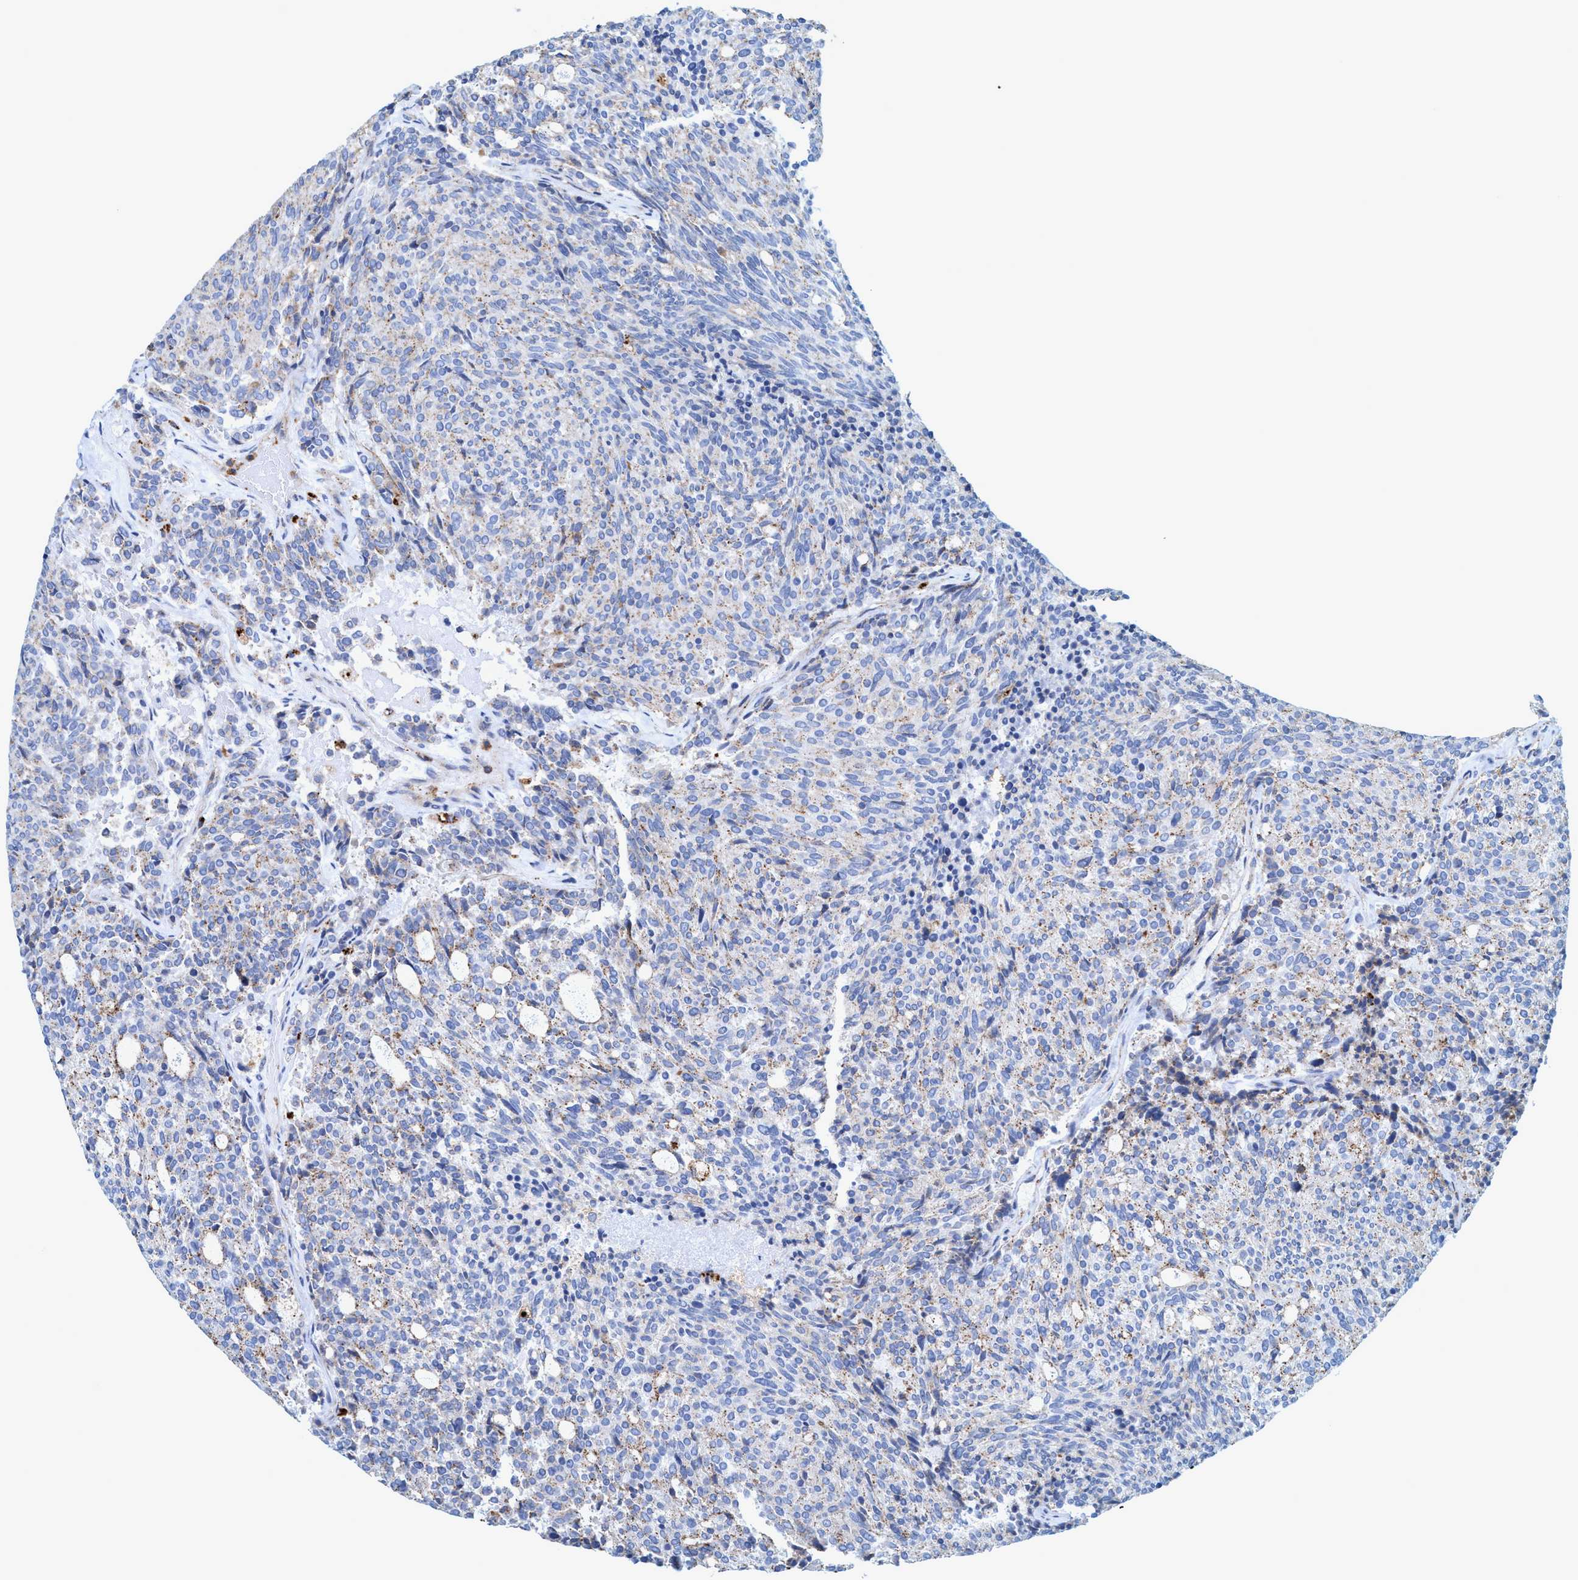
{"staining": {"intensity": "weak", "quantity": "25%-75%", "location": "cytoplasmic/membranous"}, "tissue": "carcinoid", "cell_type": "Tumor cells", "image_type": "cancer", "snomed": [{"axis": "morphology", "description": "Carcinoid, malignant, NOS"}, {"axis": "topography", "description": "Pancreas"}], "caption": "Immunohistochemical staining of carcinoid reveals low levels of weak cytoplasmic/membranous protein expression in approximately 25%-75% of tumor cells. (DAB (3,3'-diaminobenzidine) = brown stain, brightfield microscopy at high magnification).", "gene": "TRIM65", "patient": {"sex": "female", "age": 54}}